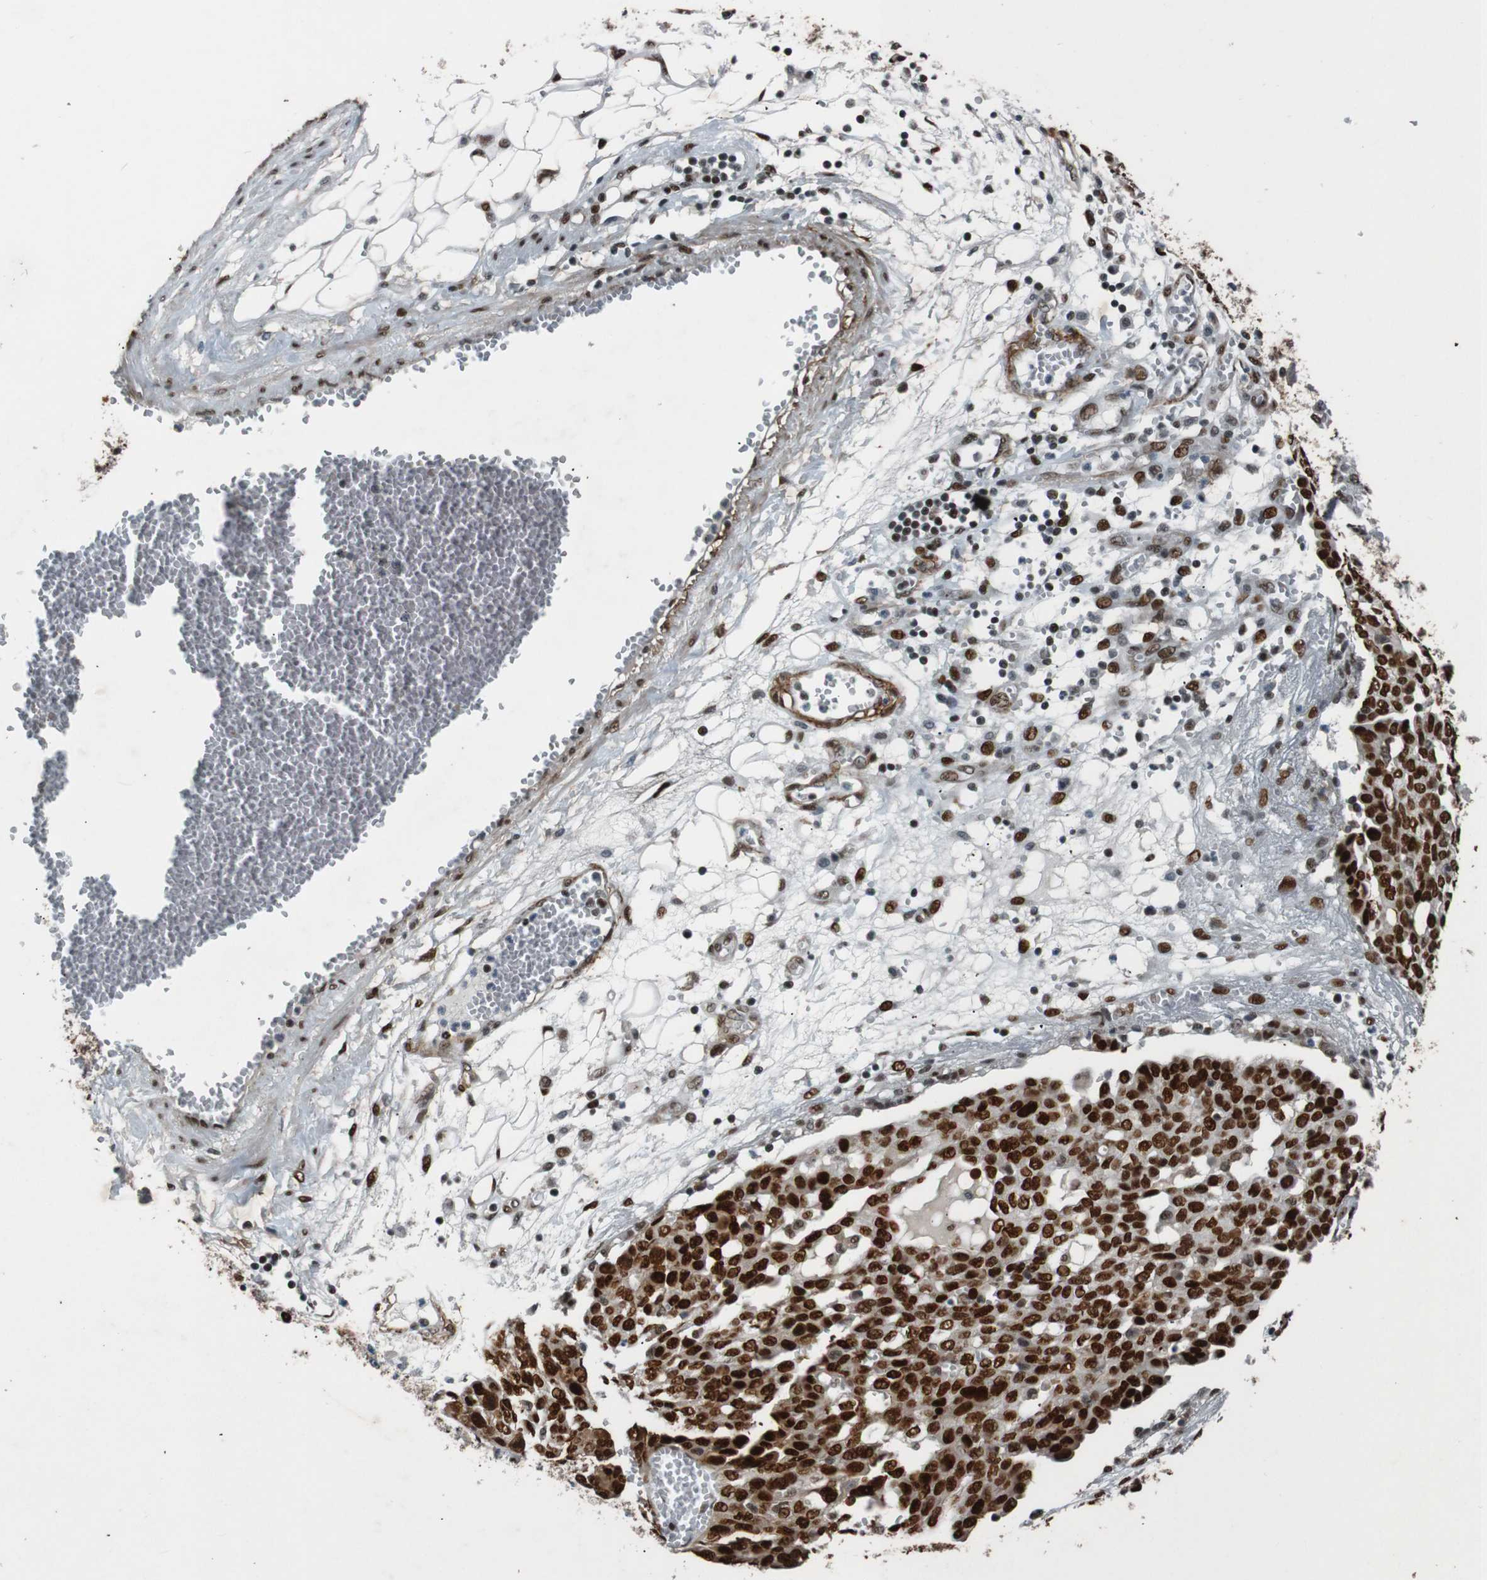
{"staining": {"intensity": "strong", "quantity": ">75%", "location": "cytoplasmic/membranous,nuclear"}, "tissue": "ovarian cancer", "cell_type": "Tumor cells", "image_type": "cancer", "snomed": [{"axis": "morphology", "description": "Cystadenocarcinoma, serous, NOS"}, {"axis": "topography", "description": "Soft tissue"}, {"axis": "topography", "description": "Ovary"}], "caption": "Serous cystadenocarcinoma (ovarian) tissue shows strong cytoplasmic/membranous and nuclear staining in approximately >75% of tumor cells", "gene": "HEXIM1", "patient": {"sex": "female", "age": 57}}